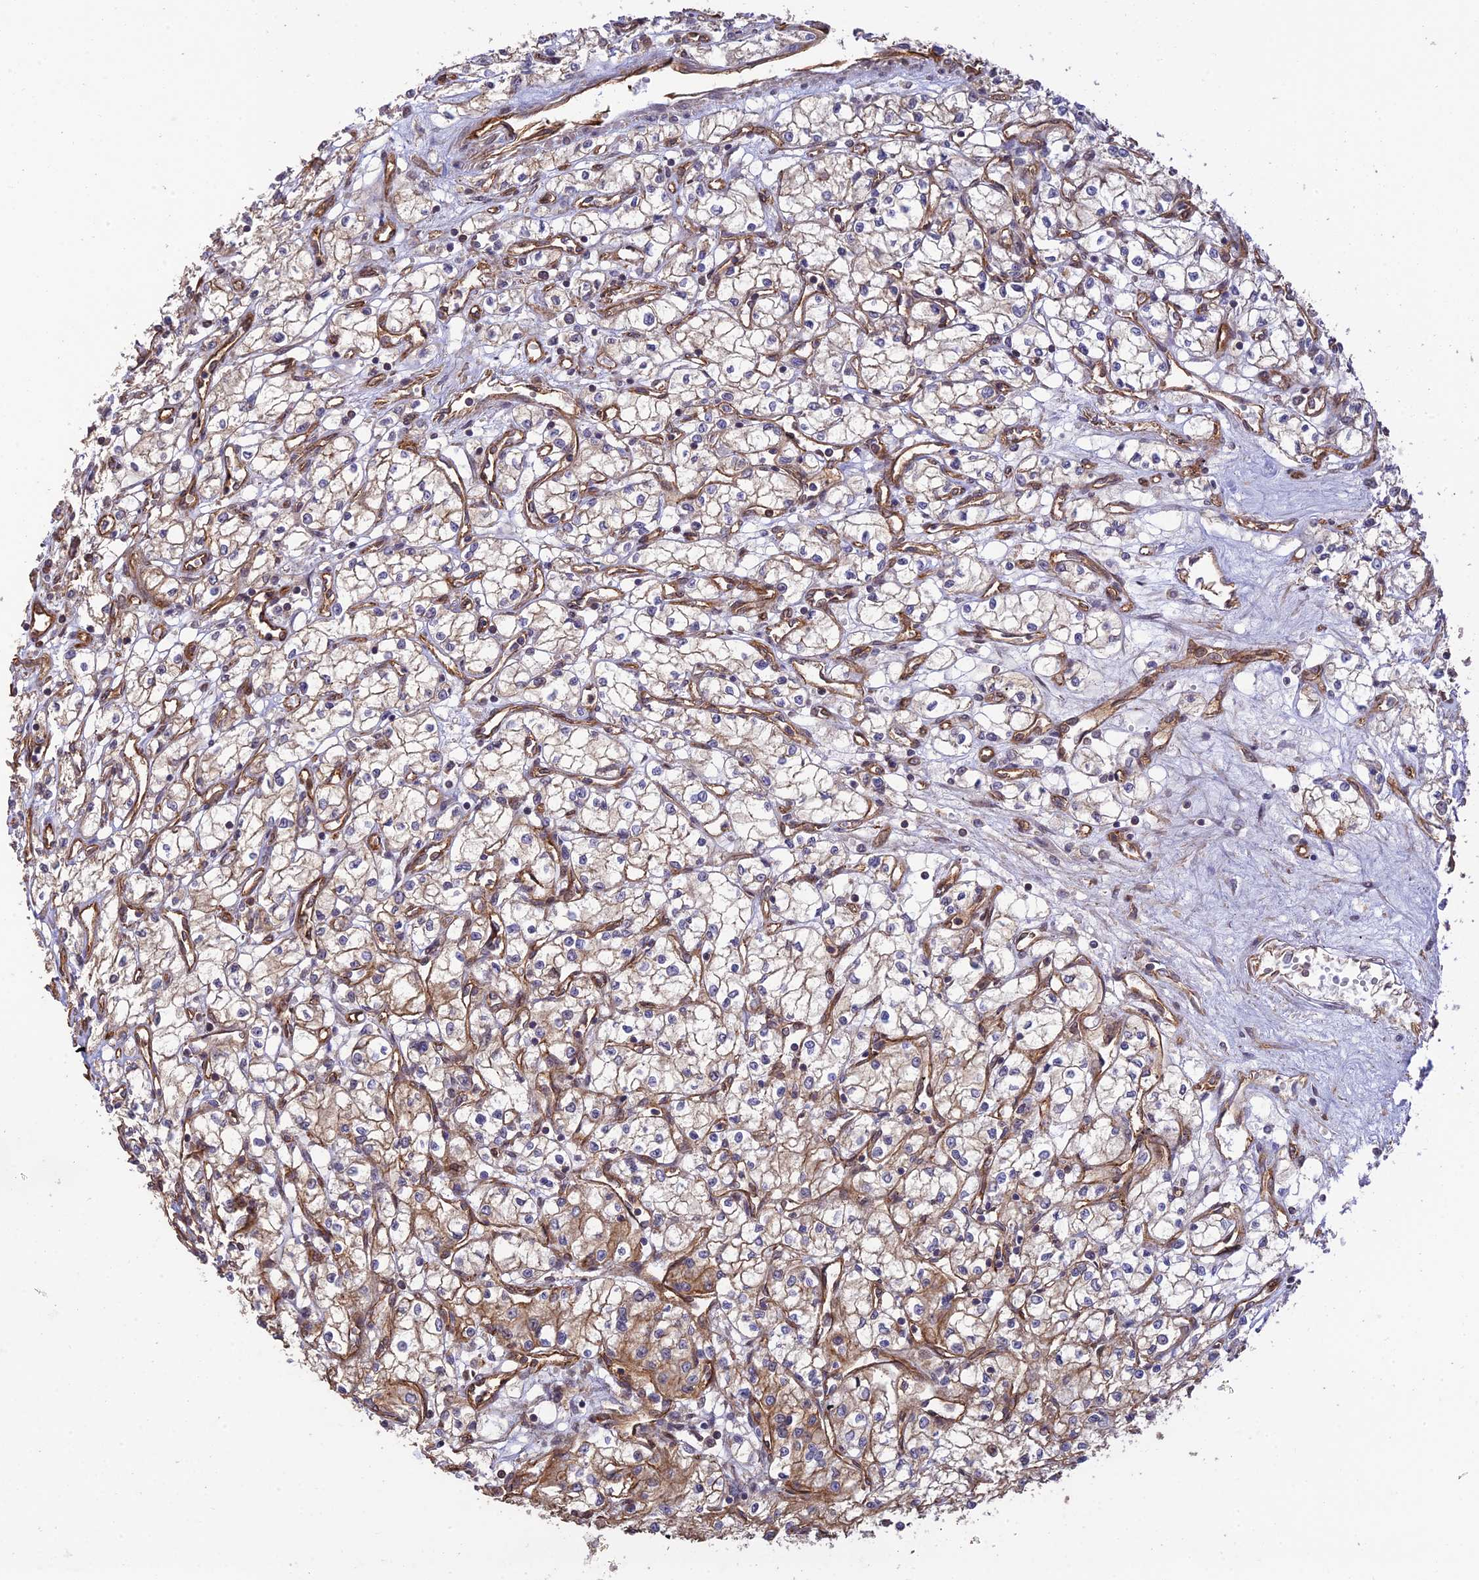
{"staining": {"intensity": "weak", "quantity": "25%-75%", "location": "cytoplasmic/membranous"}, "tissue": "renal cancer", "cell_type": "Tumor cells", "image_type": "cancer", "snomed": [{"axis": "morphology", "description": "Adenocarcinoma, NOS"}, {"axis": "topography", "description": "Kidney"}], "caption": "A high-resolution micrograph shows IHC staining of renal adenocarcinoma, which exhibits weak cytoplasmic/membranous expression in about 25%-75% of tumor cells.", "gene": "HOMER2", "patient": {"sex": "male", "age": 59}}